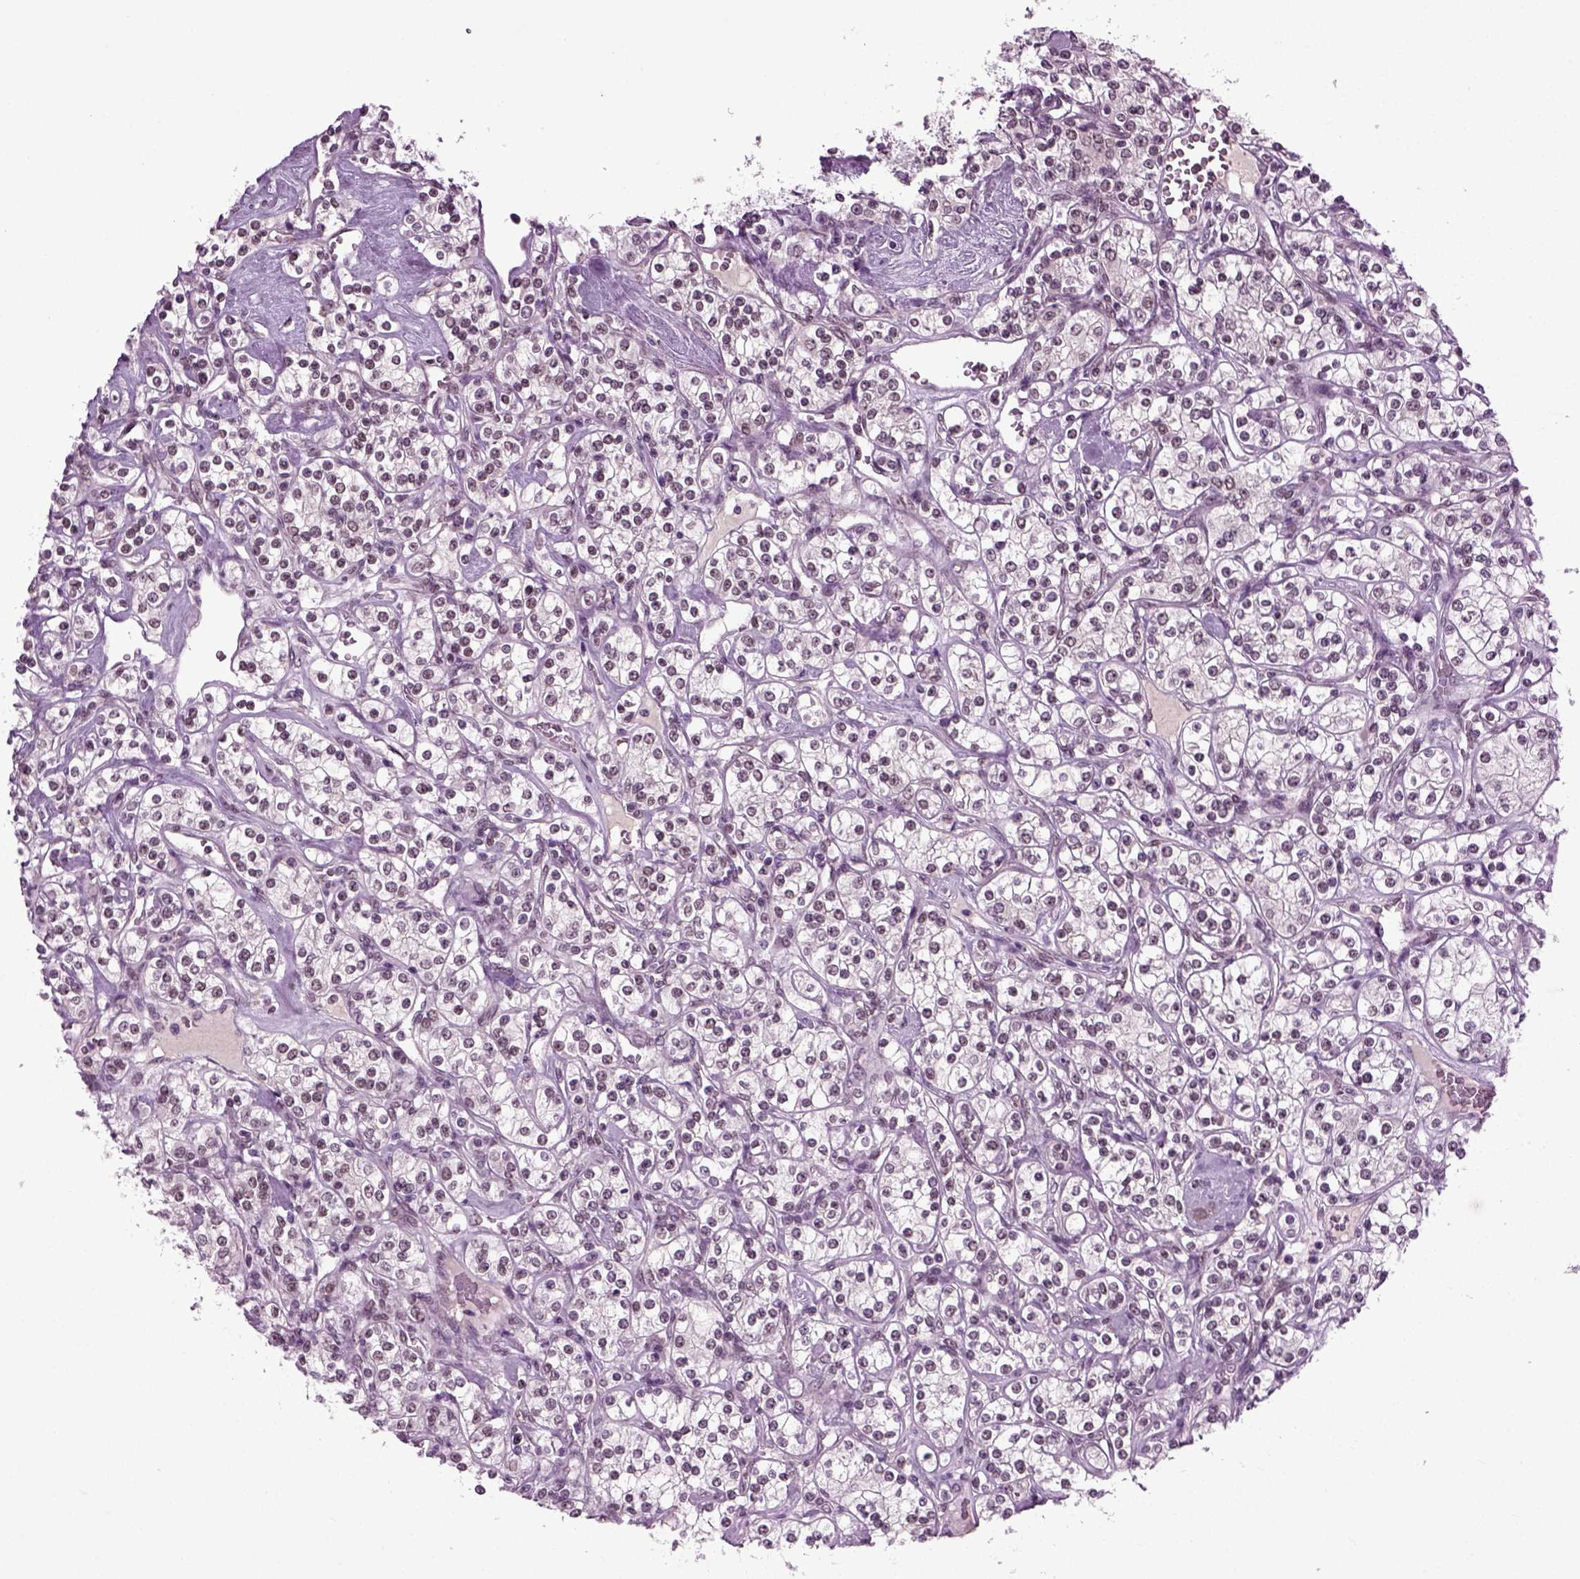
{"staining": {"intensity": "negative", "quantity": "none", "location": "none"}, "tissue": "renal cancer", "cell_type": "Tumor cells", "image_type": "cancer", "snomed": [{"axis": "morphology", "description": "Adenocarcinoma, NOS"}, {"axis": "topography", "description": "Kidney"}], "caption": "An immunohistochemistry (IHC) image of renal cancer (adenocarcinoma) is shown. There is no staining in tumor cells of renal cancer (adenocarcinoma).", "gene": "RCOR3", "patient": {"sex": "male", "age": 77}}